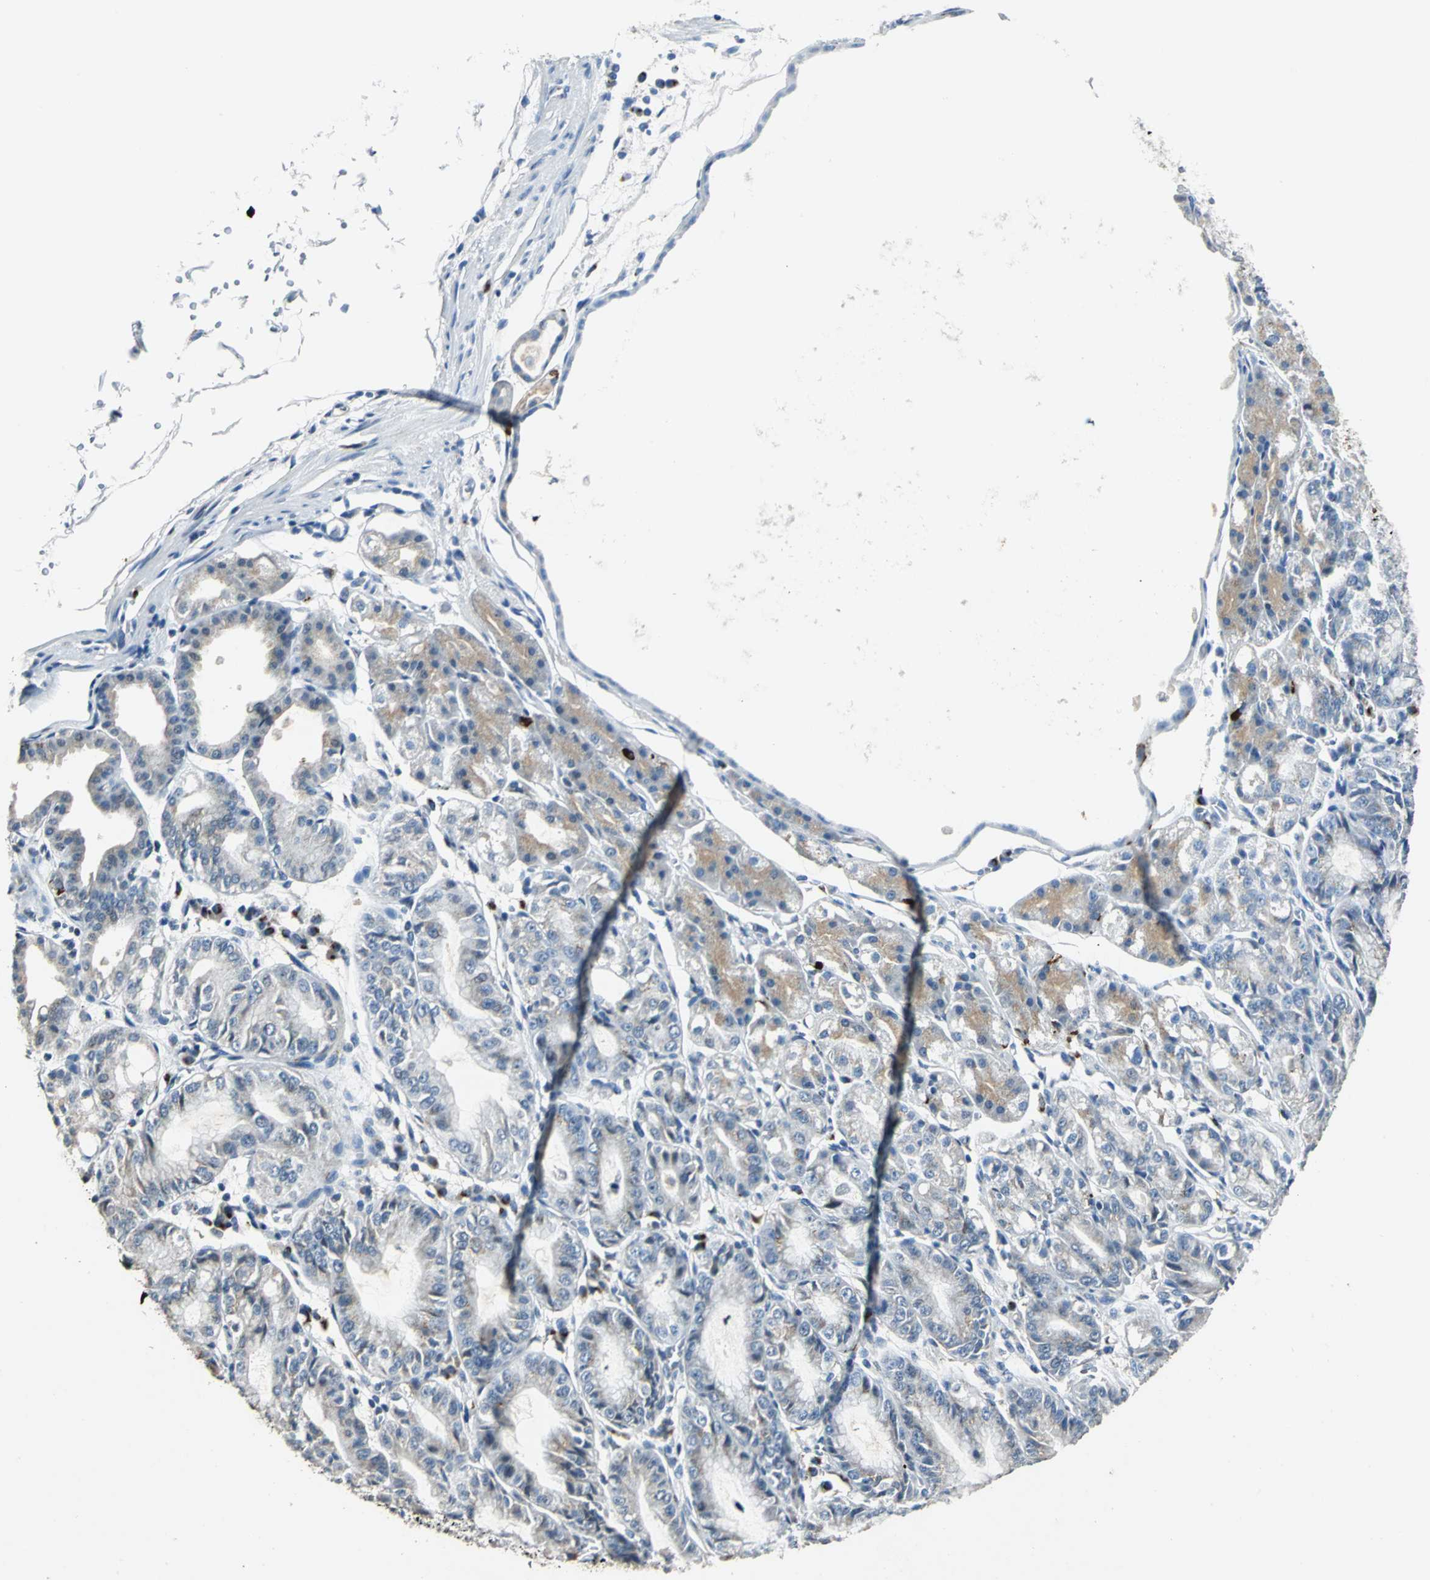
{"staining": {"intensity": "weak", "quantity": "25%-75%", "location": "cytoplasmic/membranous"}, "tissue": "stomach", "cell_type": "Glandular cells", "image_type": "normal", "snomed": [{"axis": "morphology", "description": "Normal tissue, NOS"}, {"axis": "topography", "description": "Stomach, lower"}], "caption": "Immunohistochemistry (IHC) of benign stomach exhibits low levels of weak cytoplasmic/membranous expression in about 25%-75% of glandular cells.", "gene": "TMEM115", "patient": {"sex": "male", "age": 71}}